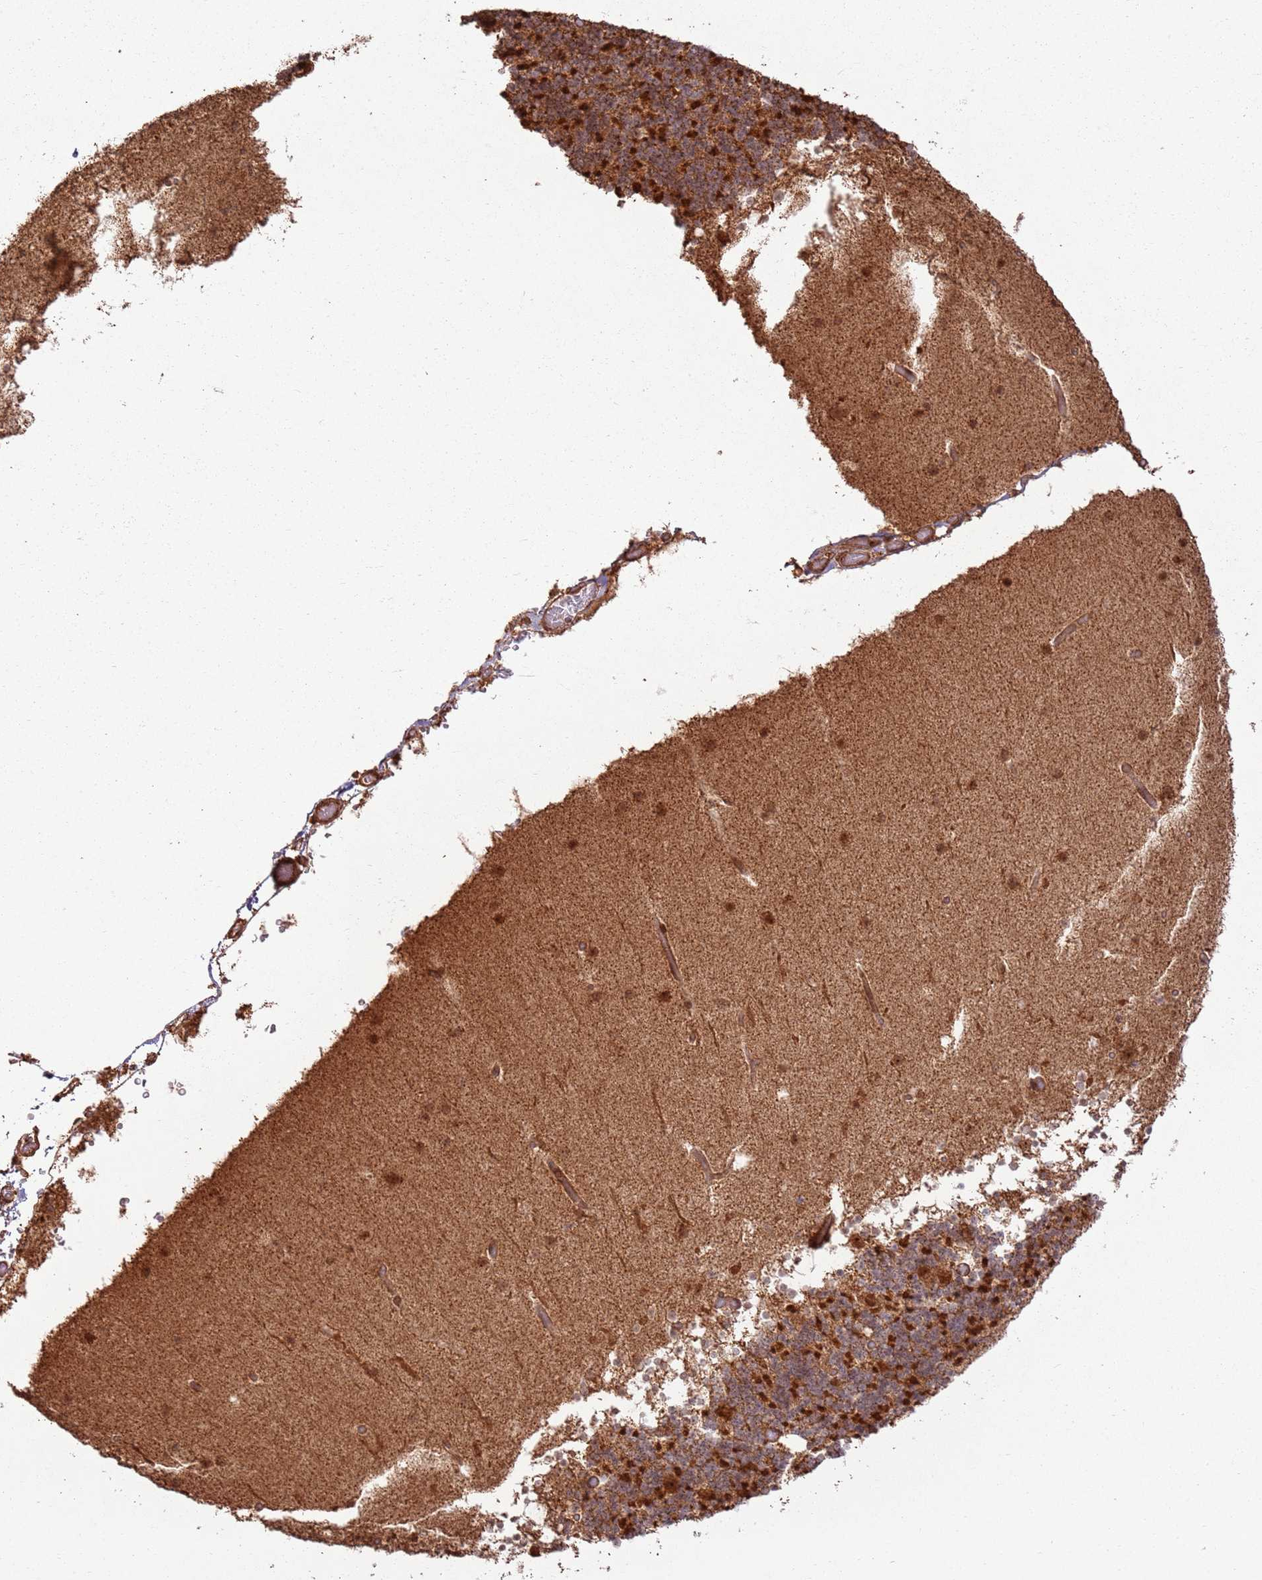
{"staining": {"intensity": "strong", "quantity": "25%-75%", "location": "cytoplasmic/membranous"}, "tissue": "cerebellum", "cell_type": "Cells in granular layer", "image_type": "normal", "snomed": [{"axis": "morphology", "description": "Normal tissue, NOS"}, {"axis": "topography", "description": "Cerebellum"}], "caption": "The micrograph demonstrates immunohistochemical staining of benign cerebellum. There is strong cytoplasmic/membranous staining is present in approximately 25%-75% of cells in granular layer. The staining was performed using DAB (3,3'-diaminobenzidine), with brown indicating positive protein expression. Nuclei are stained blue with hematoxylin.", "gene": "TBC1D13", "patient": {"sex": "male", "age": 57}}